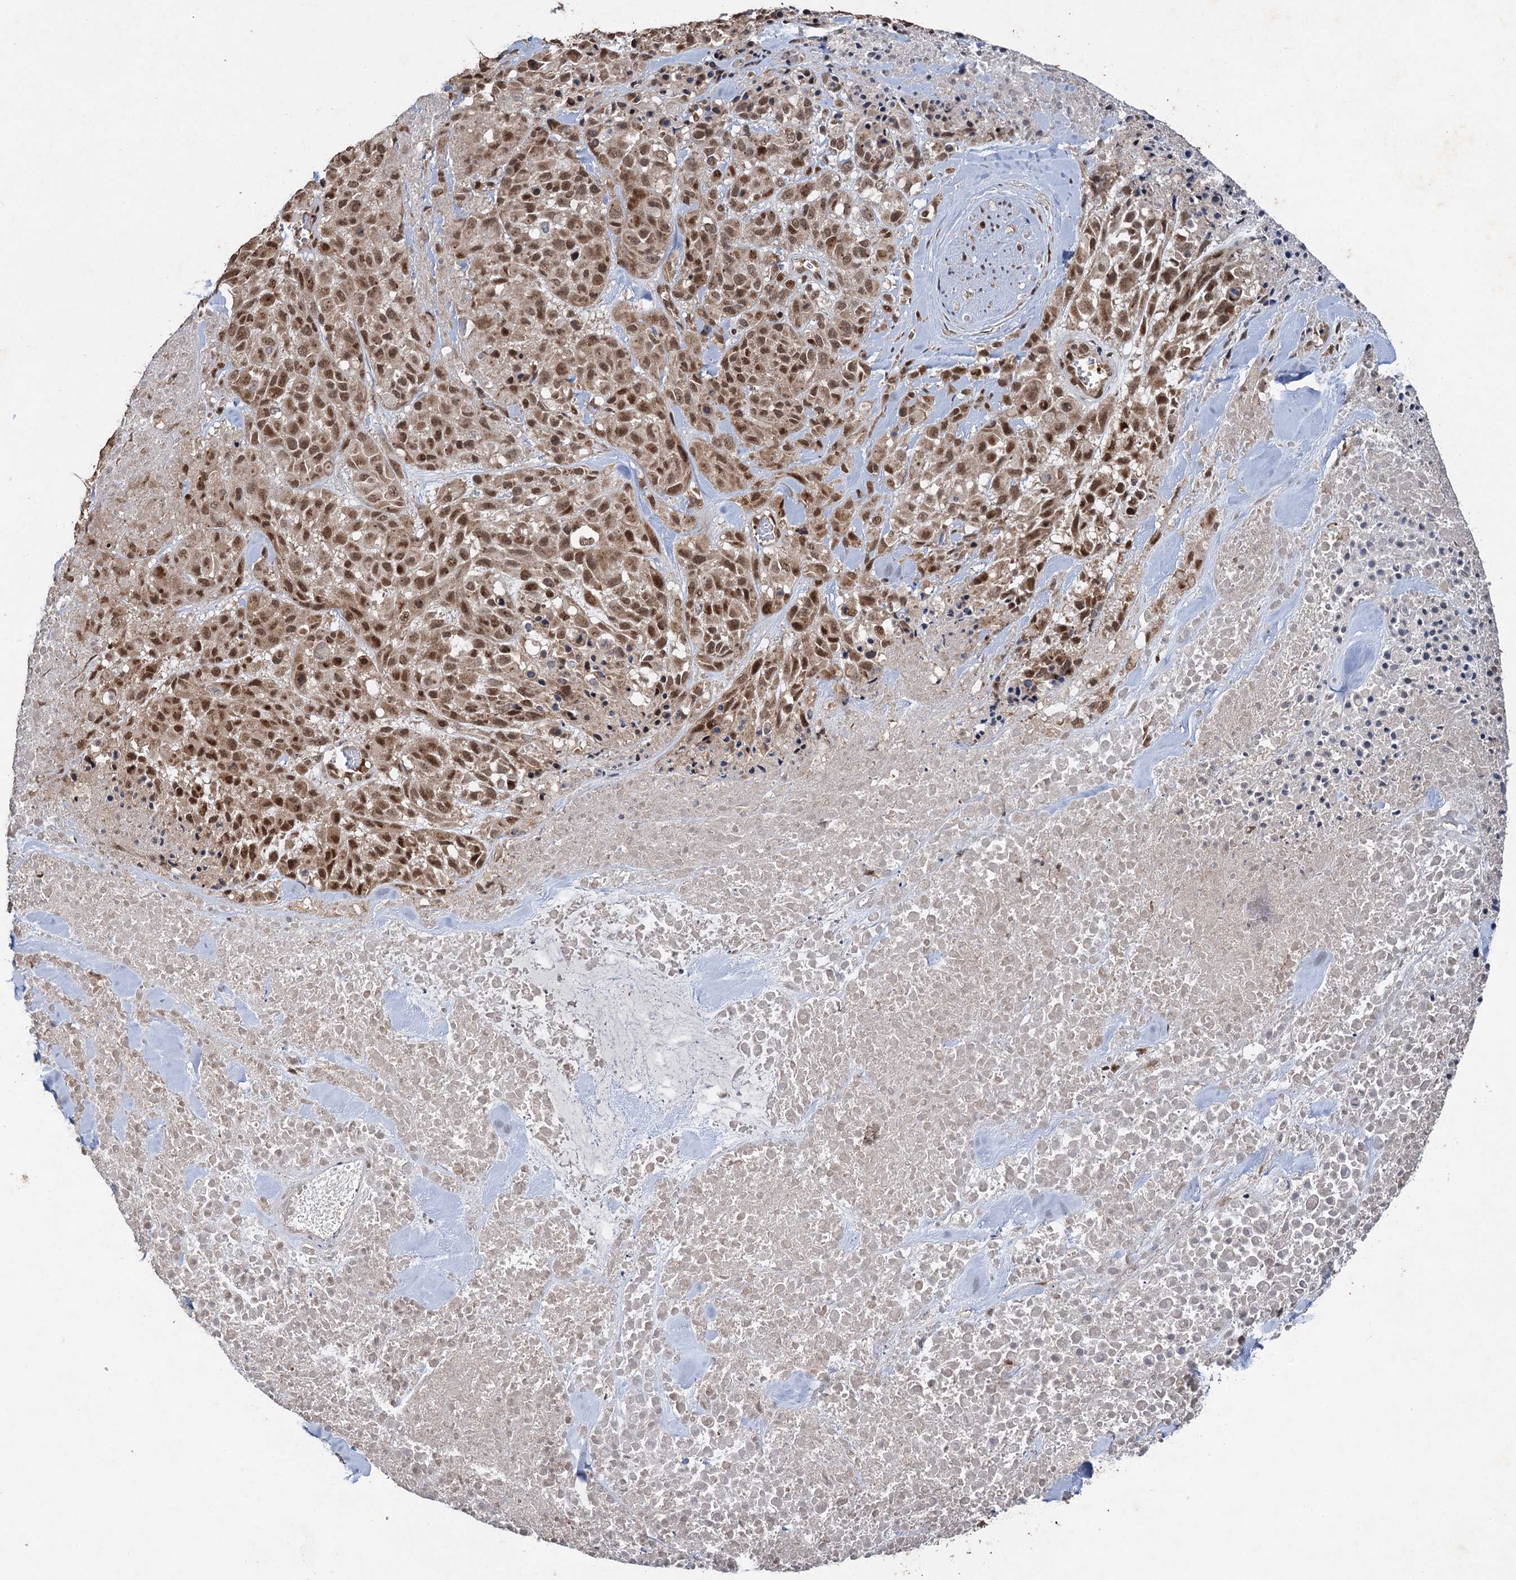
{"staining": {"intensity": "moderate", "quantity": ">75%", "location": "nuclear"}, "tissue": "melanoma", "cell_type": "Tumor cells", "image_type": "cancer", "snomed": [{"axis": "morphology", "description": "Malignant melanoma, Metastatic site"}, {"axis": "topography", "description": "Skin"}], "caption": "Immunohistochemical staining of melanoma displays moderate nuclear protein staining in about >75% of tumor cells.", "gene": "REP15", "patient": {"sex": "female", "age": 81}}